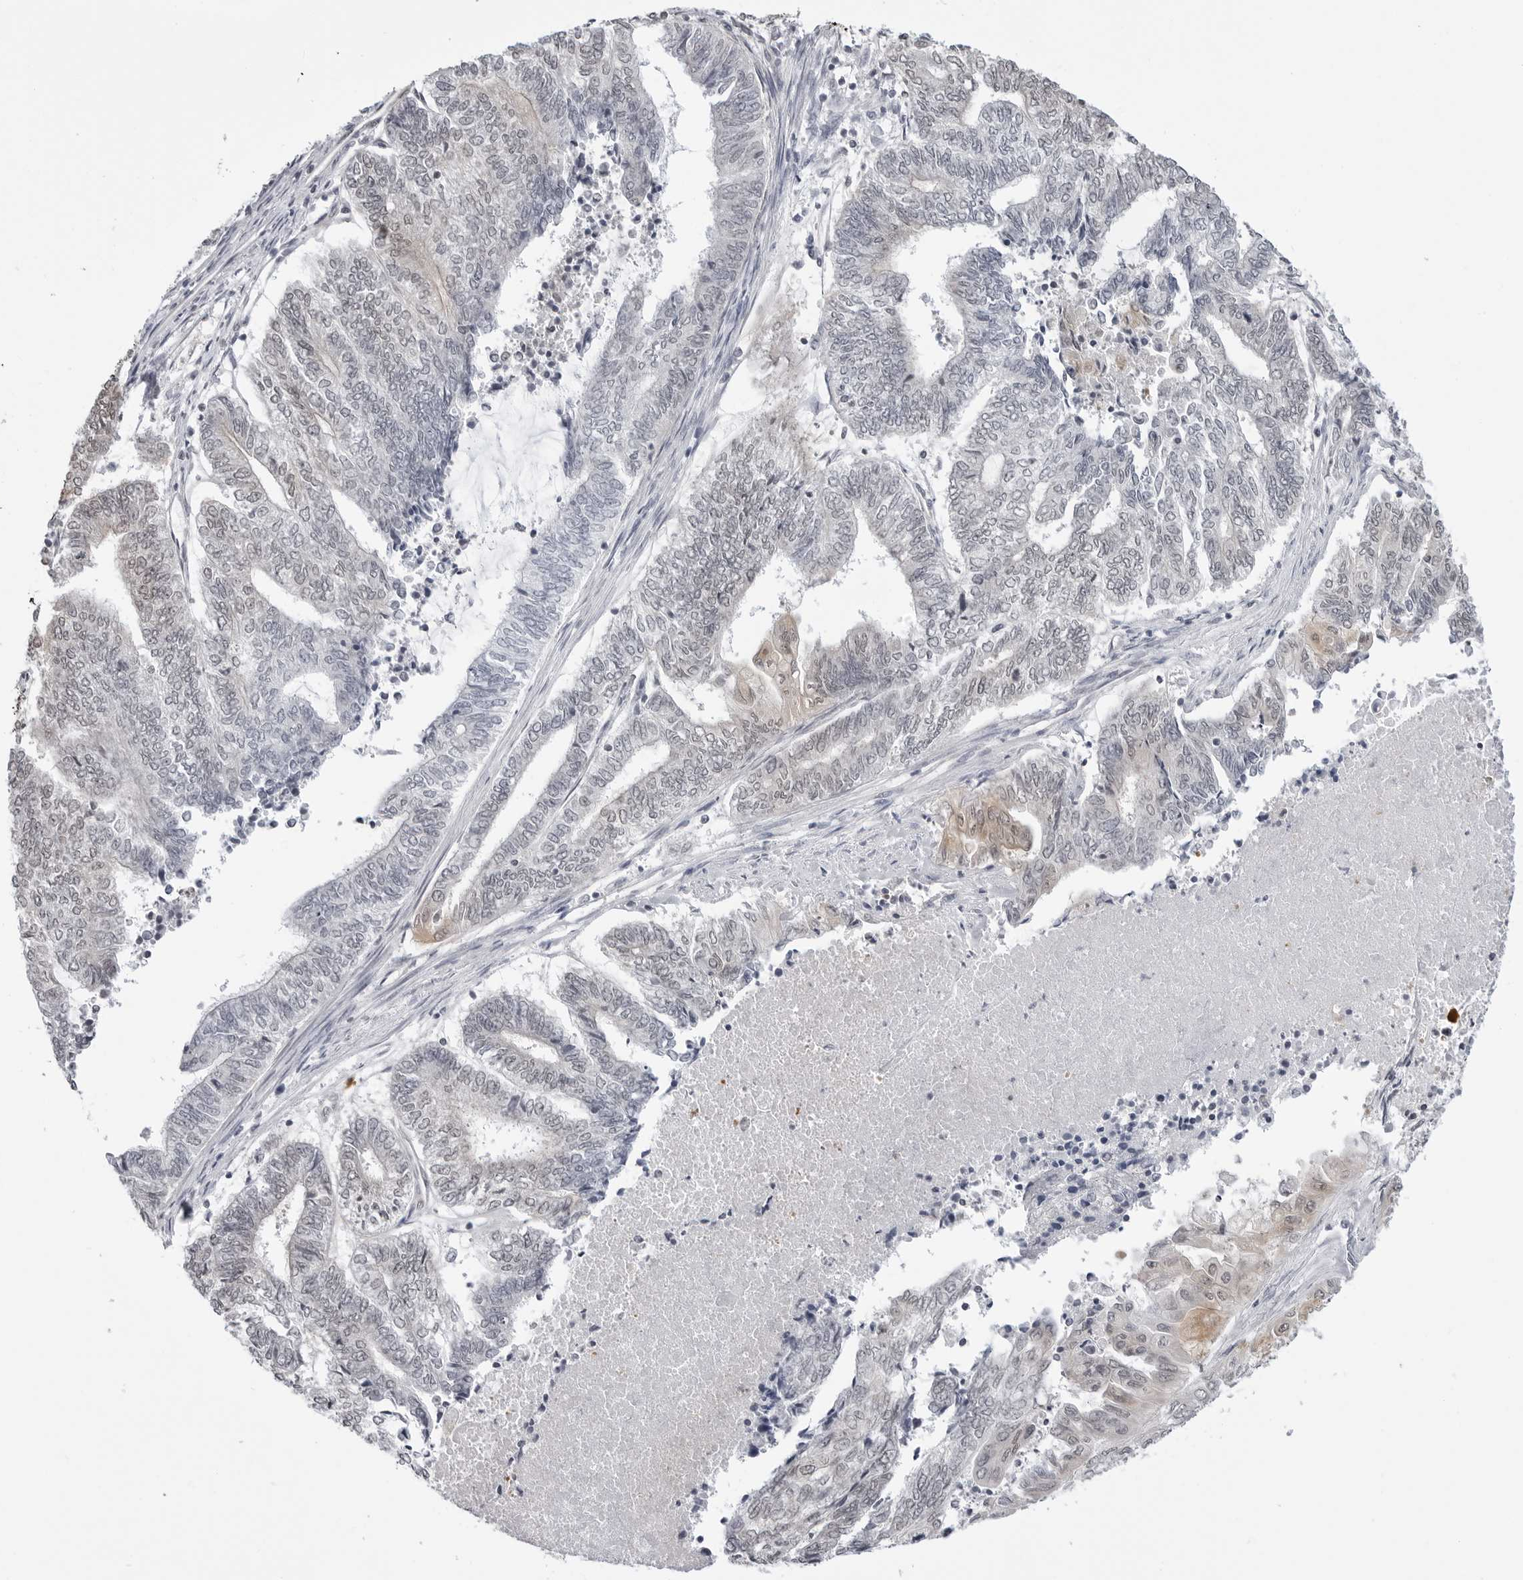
{"staining": {"intensity": "moderate", "quantity": "<25%", "location": "cytoplasmic/membranous,nuclear"}, "tissue": "endometrial cancer", "cell_type": "Tumor cells", "image_type": "cancer", "snomed": [{"axis": "morphology", "description": "Adenocarcinoma, NOS"}, {"axis": "topography", "description": "Uterus"}, {"axis": "topography", "description": "Endometrium"}], "caption": "Protein expression analysis of human endometrial cancer reveals moderate cytoplasmic/membranous and nuclear positivity in approximately <25% of tumor cells.", "gene": "YWHAG", "patient": {"sex": "female", "age": 70}}